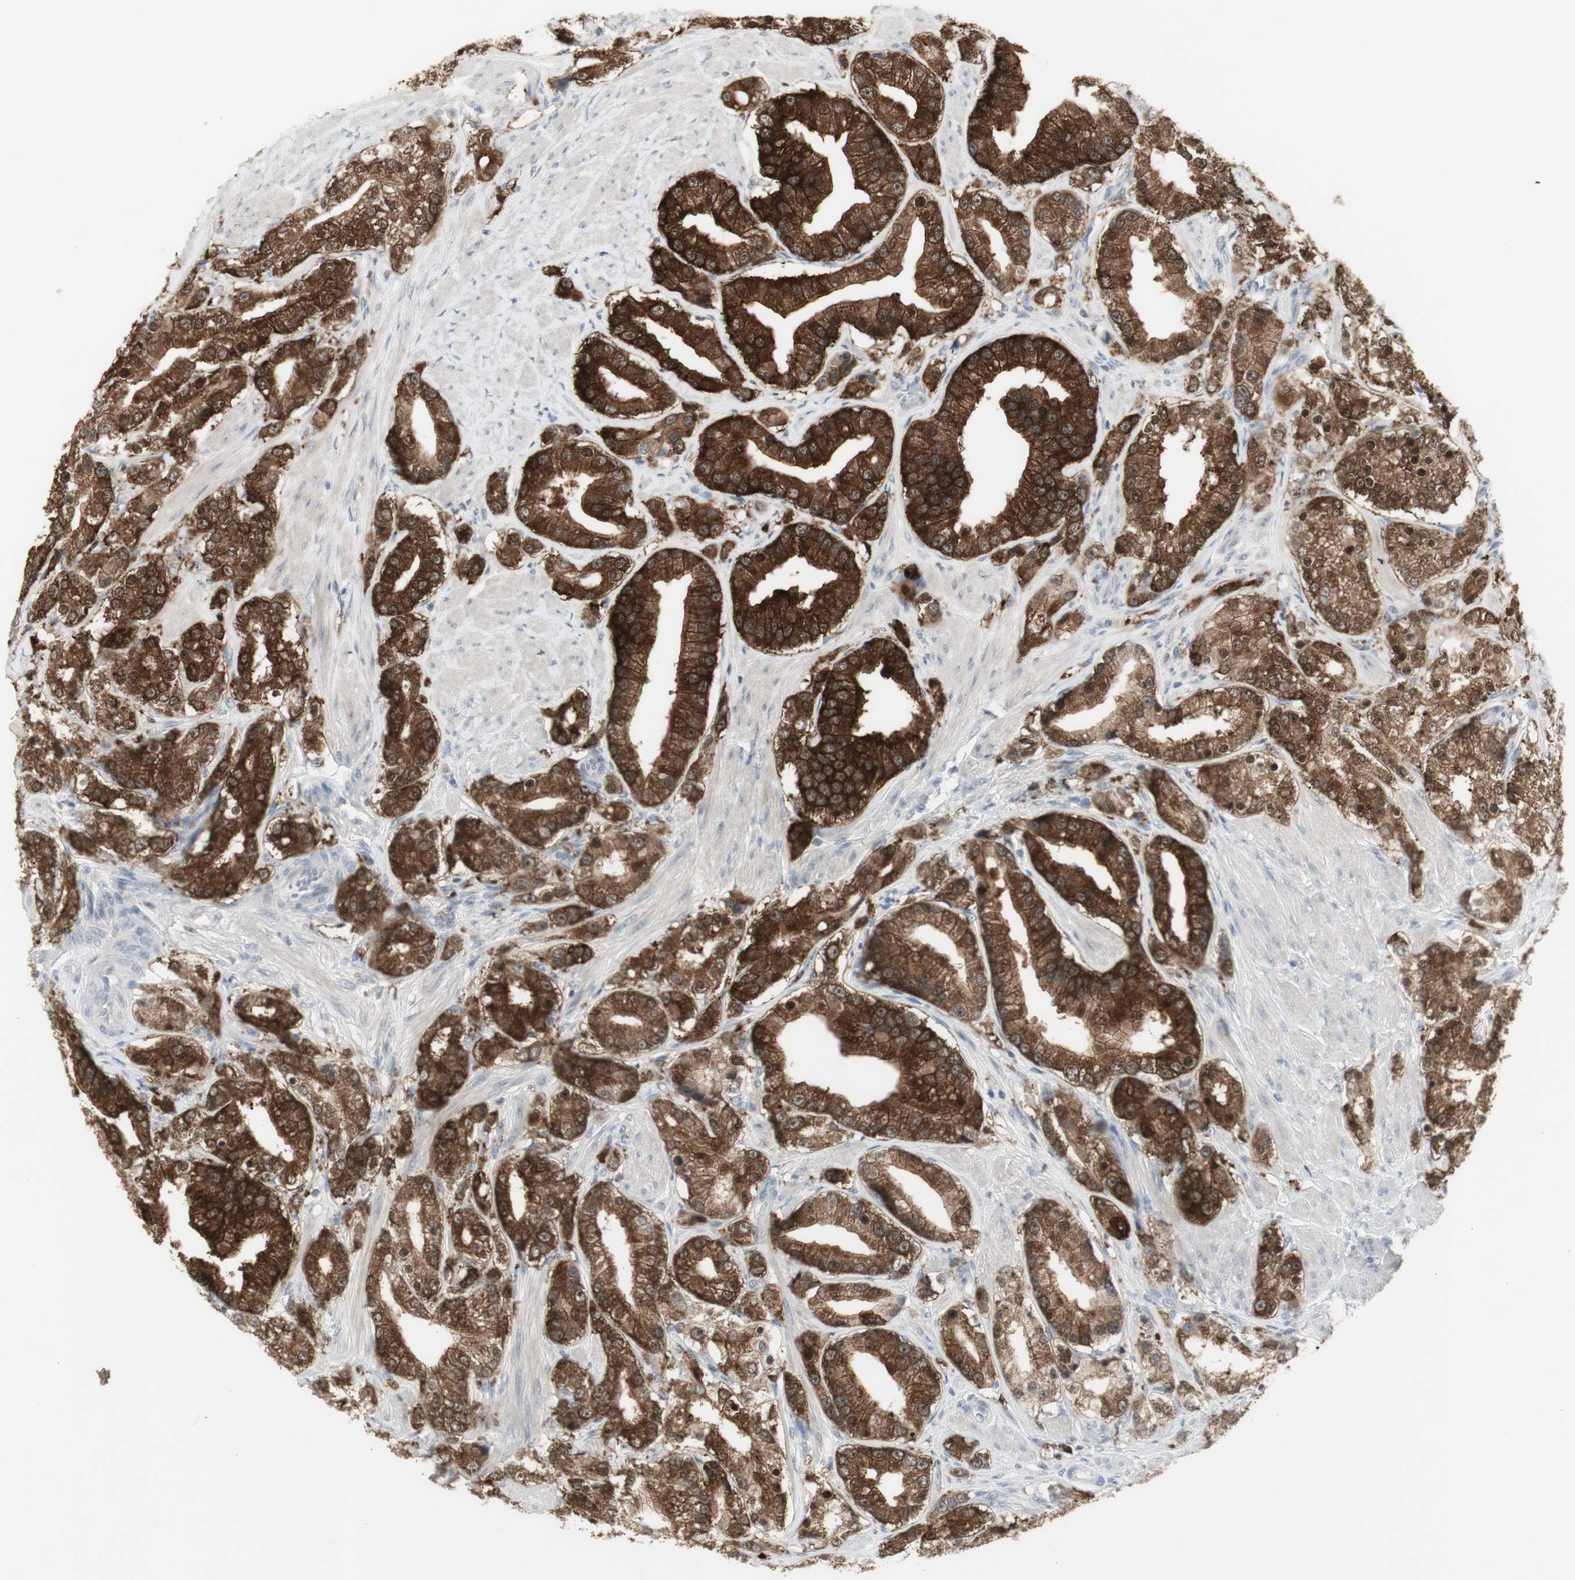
{"staining": {"intensity": "strong", "quantity": ">75%", "location": "cytoplasmic/membranous"}, "tissue": "prostate cancer", "cell_type": "Tumor cells", "image_type": "cancer", "snomed": [{"axis": "morphology", "description": "Adenocarcinoma, Low grade"}, {"axis": "topography", "description": "Prostate"}], "caption": "DAB (3,3'-diaminobenzidine) immunohistochemical staining of prostate low-grade adenocarcinoma exhibits strong cytoplasmic/membranous protein expression in approximately >75% of tumor cells.", "gene": "C1orf116", "patient": {"sex": "male", "age": 63}}